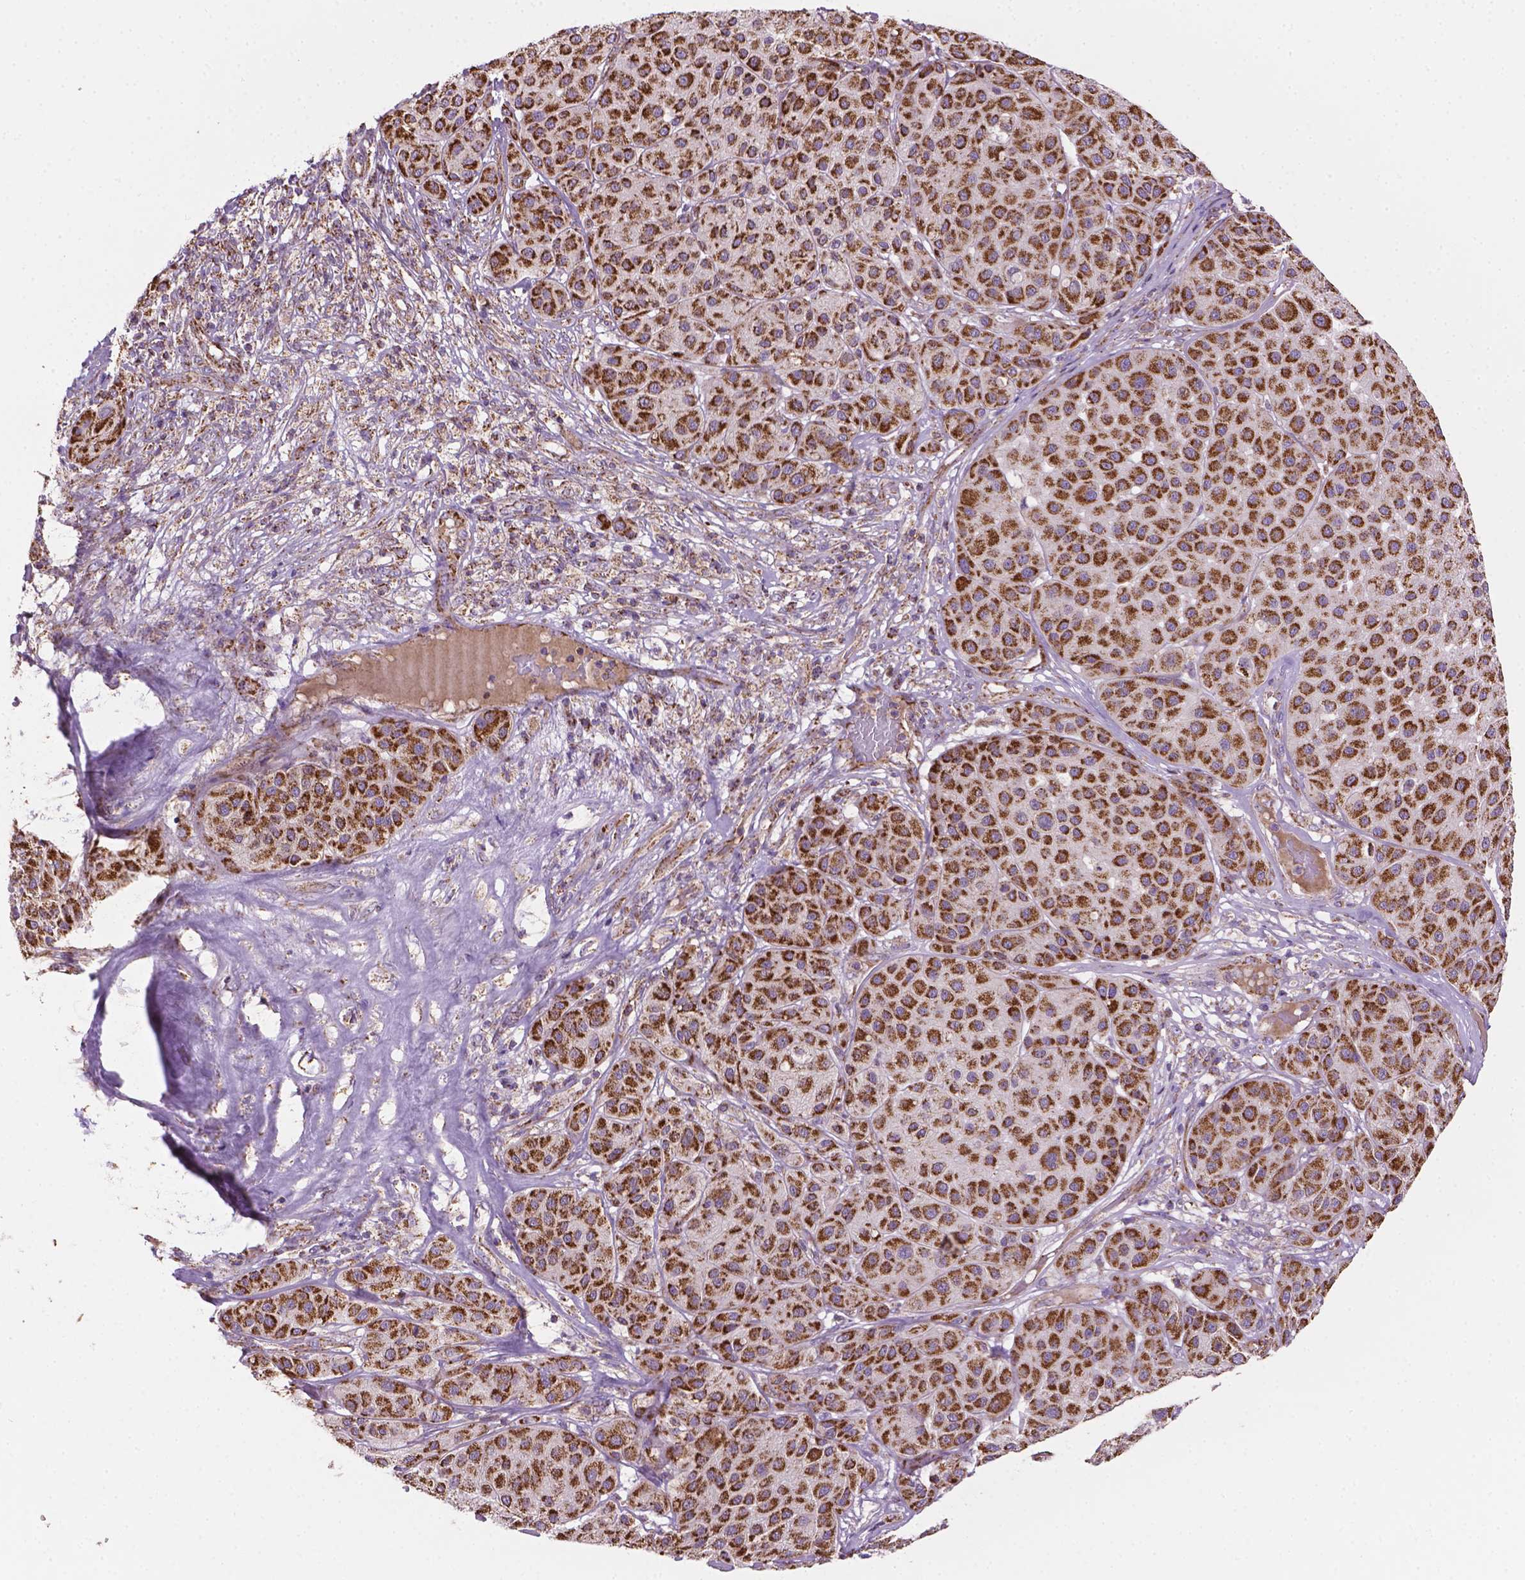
{"staining": {"intensity": "strong", "quantity": ">75%", "location": "cytoplasmic/membranous"}, "tissue": "melanoma", "cell_type": "Tumor cells", "image_type": "cancer", "snomed": [{"axis": "morphology", "description": "Malignant melanoma, Metastatic site"}, {"axis": "topography", "description": "Smooth muscle"}], "caption": "This image shows melanoma stained with immunohistochemistry to label a protein in brown. The cytoplasmic/membranous of tumor cells show strong positivity for the protein. Nuclei are counter-stained blue.", "gene": "PIBF1", "patient": {"sex": "male", "age": 41}}